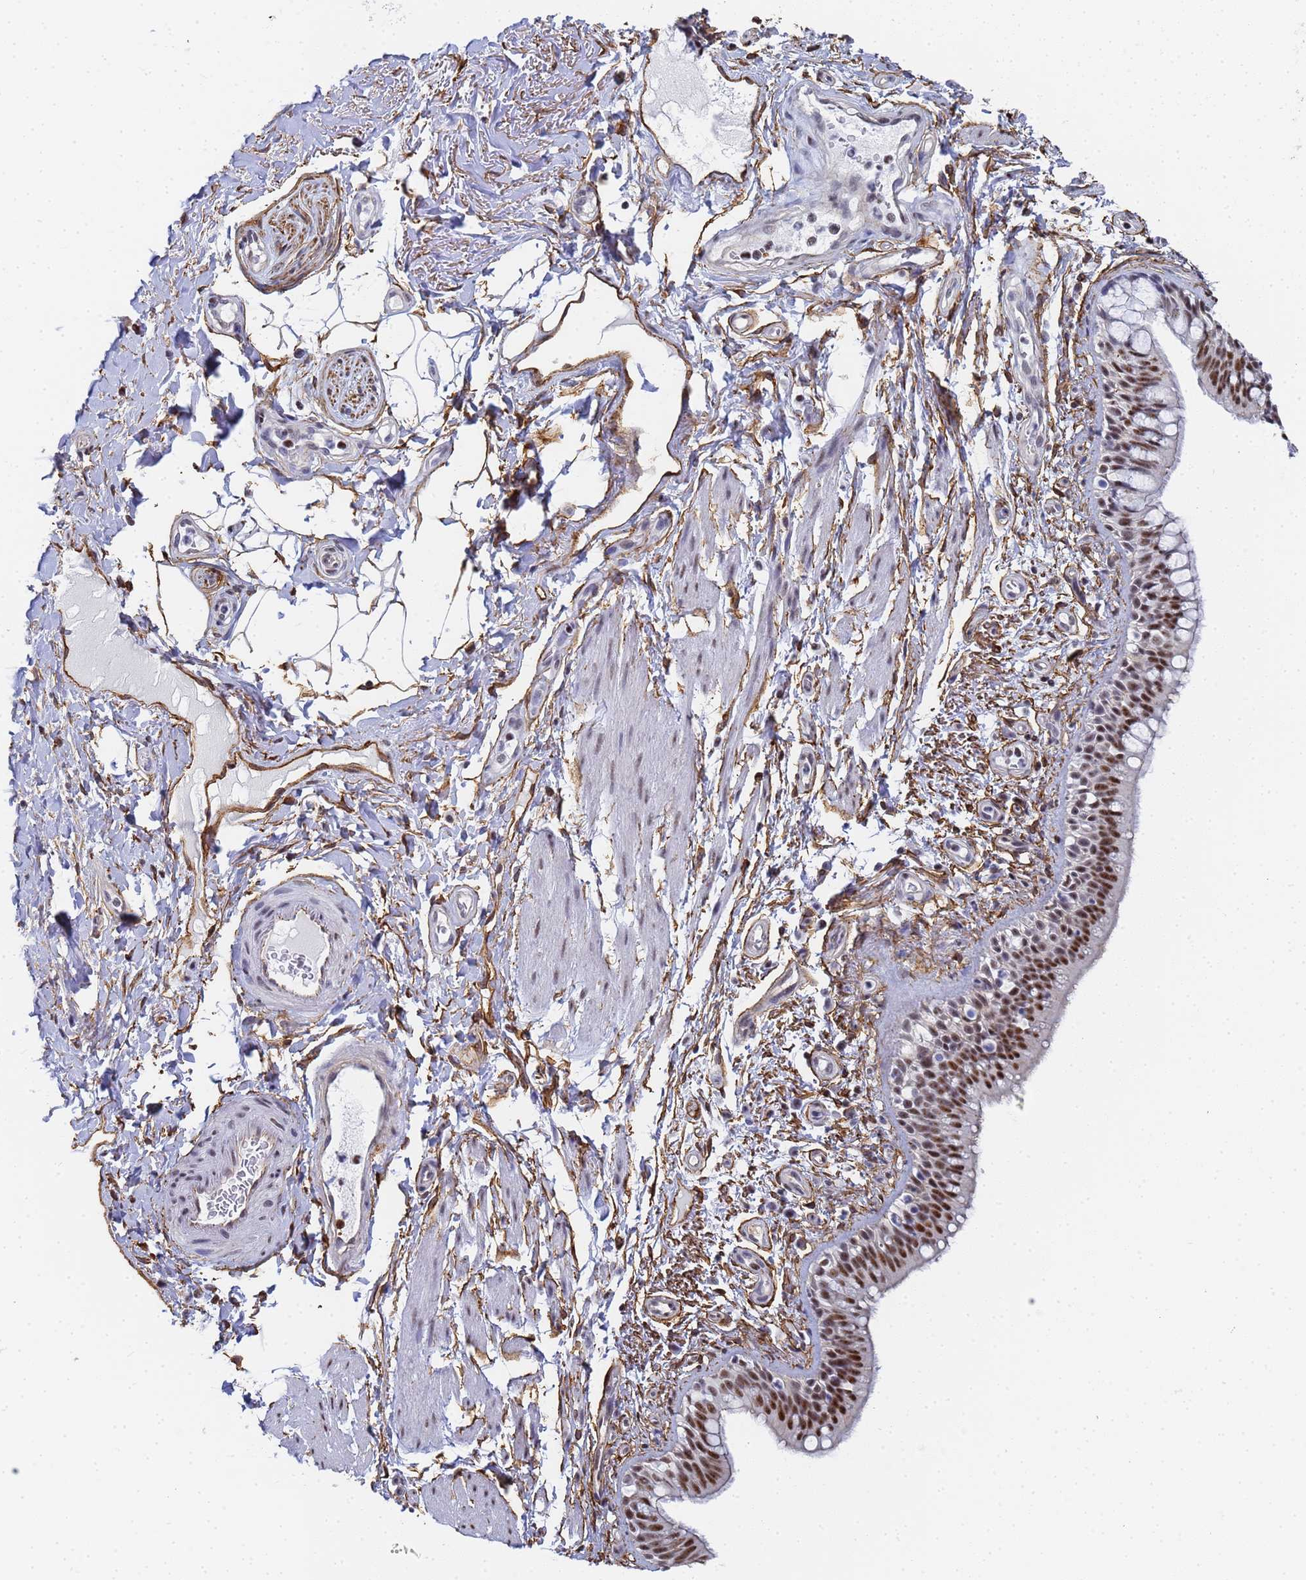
{"staining": {"intensity": "strong", "quantity": ">75%", "location": "nuclear"}, "tissue": "bronchus", "cell_type": "Respiratory epithelial cells", "image_type": "normal", "snomed": [{"axis": "morphology", "description": "Normal tissue, NOS"}, {"axis": "morphology", "description": "Neoplasm, uncertain whether benign or malignant"}, {"axis": "topography", "description": "Bronchus"}, {"axis": "topography", "description": "Lung"}], "caption": "Immunohistochemistry (IHC) micrograph of normal human bronchus stained for a protein (brown), which demonstrates high levels of strong nuclear positivity in about >75% of respiratory epithelial cells.", "gene": "PRRT4", "patient": {"sex": "male", "age": 55}}